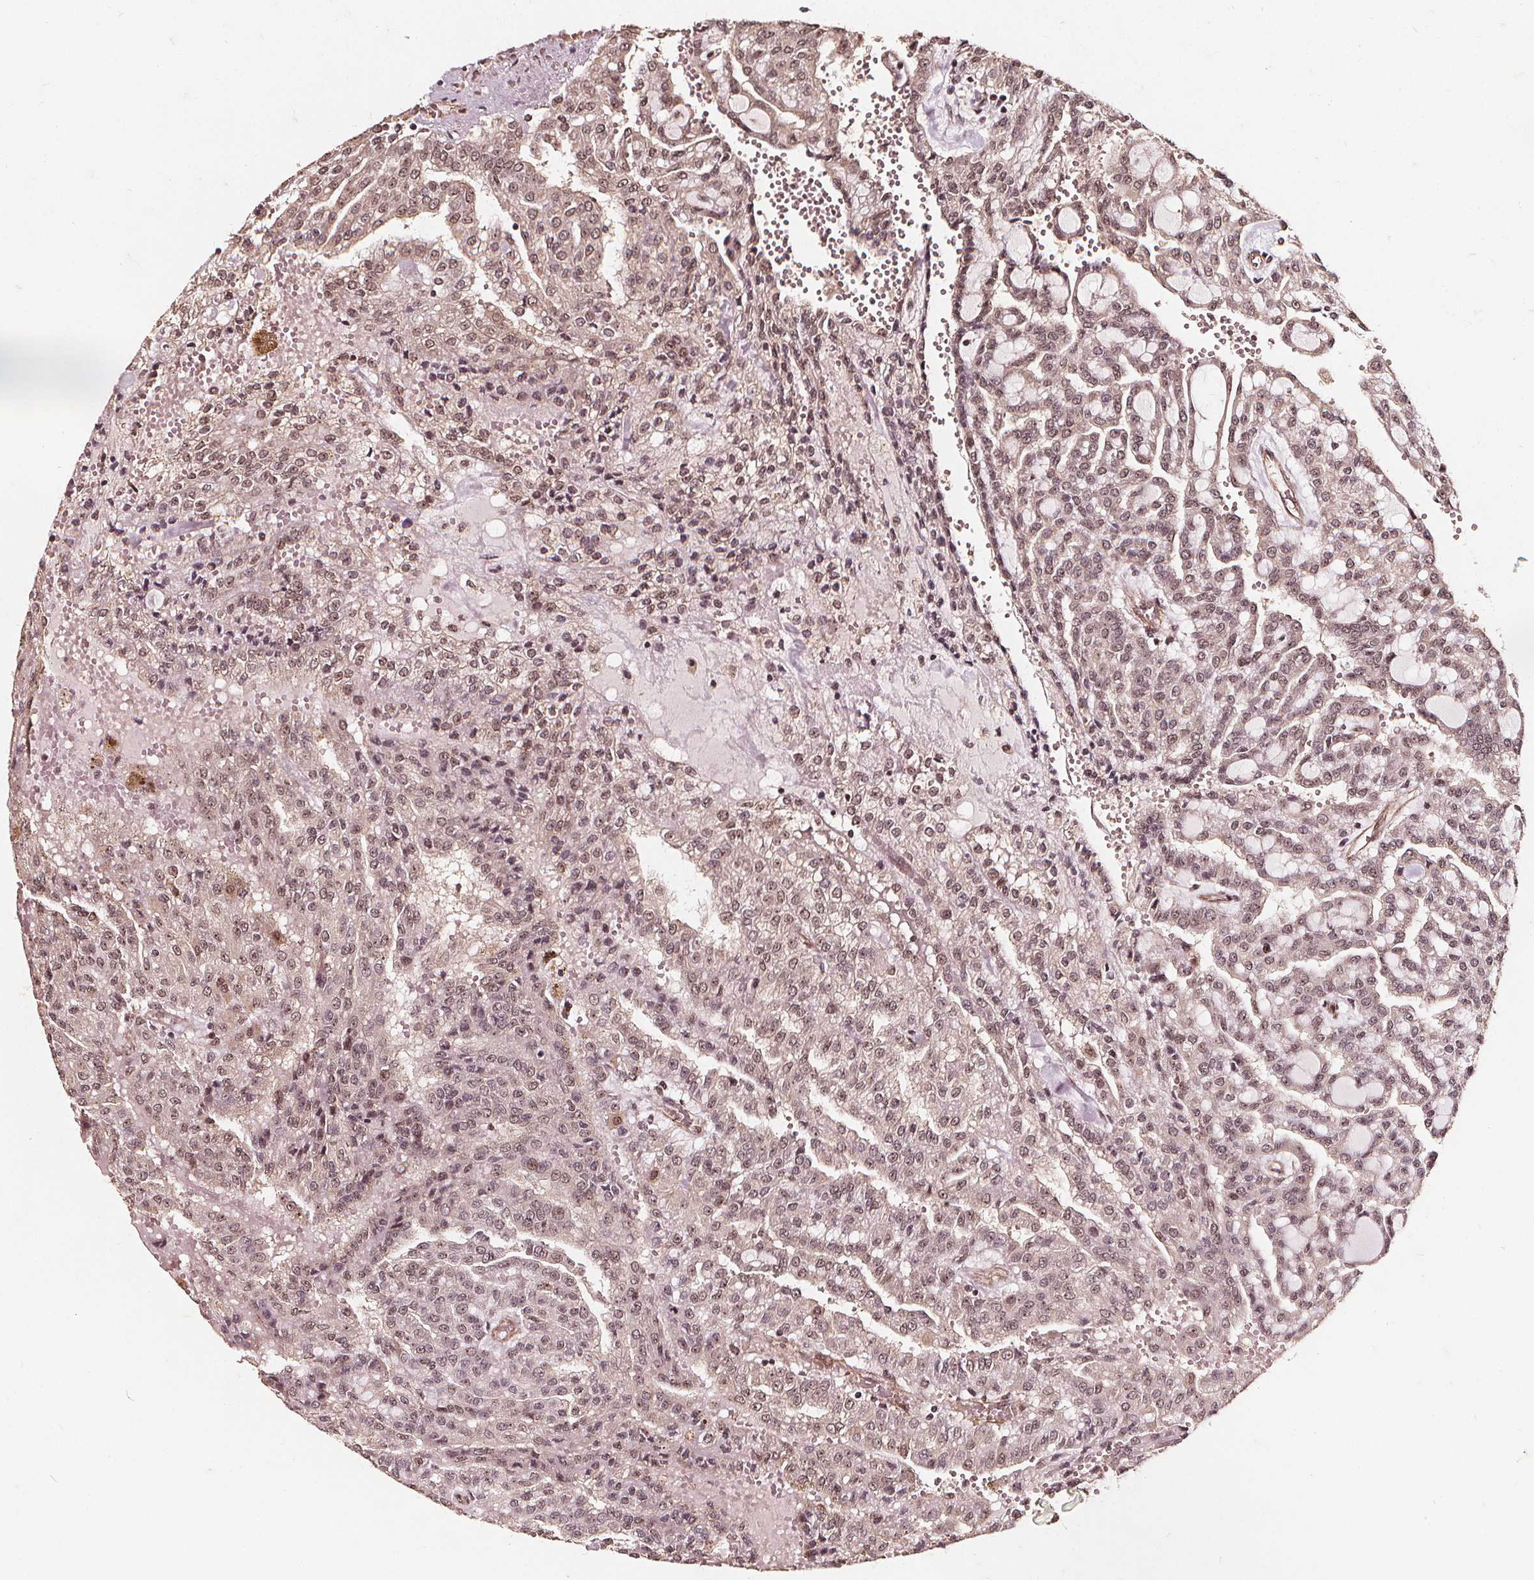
{"staining": {"intensity": "weak", "quantity": ">75%", "location": "nuclear"}, "tissue": "renal cancer", "cell_type": "Tumor cells", "image_type": "cancer", "snomed": [{"axis": "morphology", "description": "Adenocarcinoma, NOS"}, {"axis": "topography", "description": "Kidney"}], "caption": "Renal cancer stained for a protein demonstrates weak nuclear positivity in tumor cells.", "gene": "EXOSC9", "patient": {"sex": "male", "age": 63}}